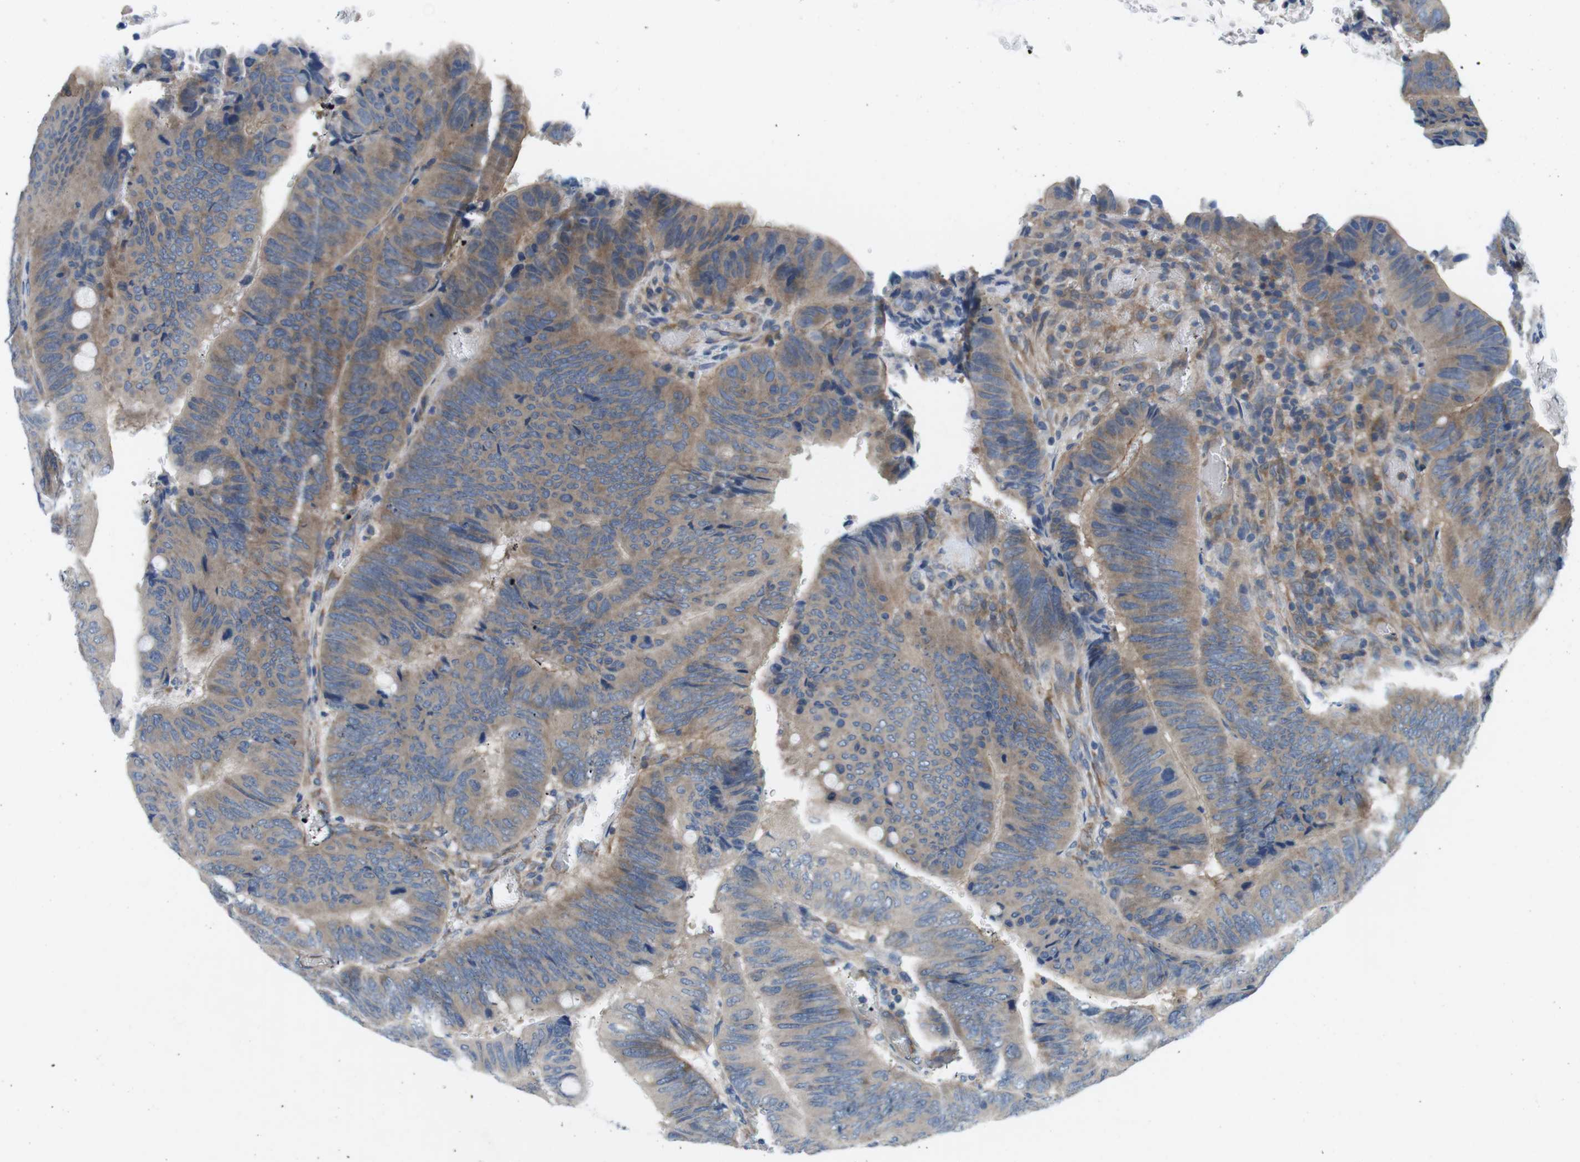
{"staining": {"intensity": "moderate", "quantity": "25%-75%", "location": "cytoplasmic/membranous"}, "tissue": "colorectal cancer", "cell_type": "Tumor cells", "image_type": "cancer", "snomed": [{"axis": "morphology", "description": "Normal tissue, NOS"}, {"axis": "morphology", "description": "Adenocarcinoma, NOS"}, {"axis": "topography", "description": "Rectum"}, {"axis": "topography", "description": "Peripheral nerve tissue"}], "caption": "DAB immunohistochemical staining of colorectal cancer (adenocarcinoma) reveals moderate cytoplasmic/membranous protein expression in approximately 25%-75% of tumor cells.", "gene": "DCLK1", "patient": {"sex": "male", "age": 92}}